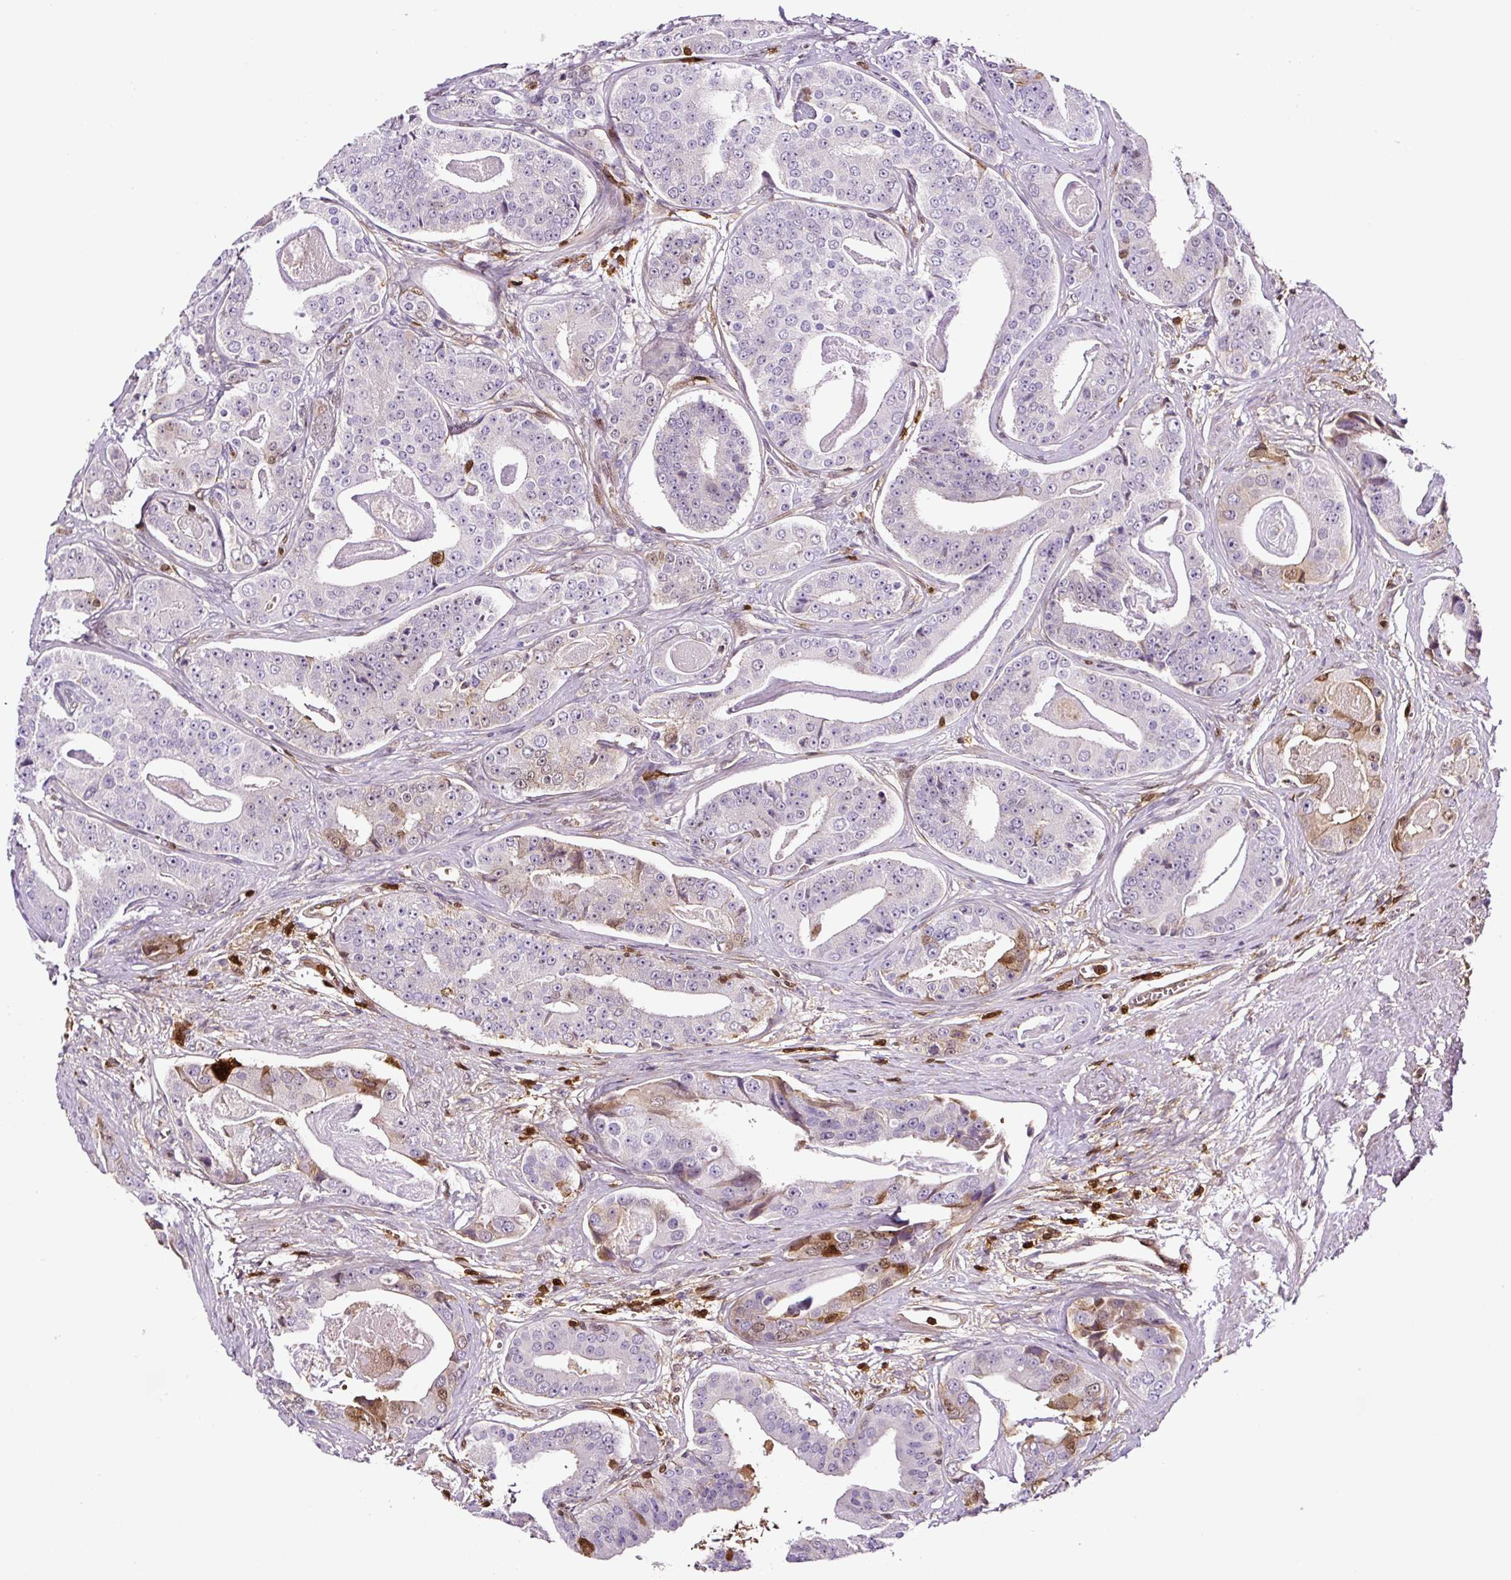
{"staining": {"intensity": "moderate", "quantity": "<25%", "location": "cytoplasmic/membranous,nuclear"}, "tissue": "prostate cancer", "cell_type": "Tumor cells", "image_type": "cancer", "snomed": [{"axis": "morphology", "description": "Adenocarcinoma, High grade"}, {"axis": "topography", "description": "Prostate"}], "caption": "The photomicrograph demonstrates staining of prostate cancer, revealing moderate cytoplasmic/membranous and nuclear protein staining (brown color) within tumor cells.", "gene": "ANXA1", "patient": {"sex": "male", "age": 71}}